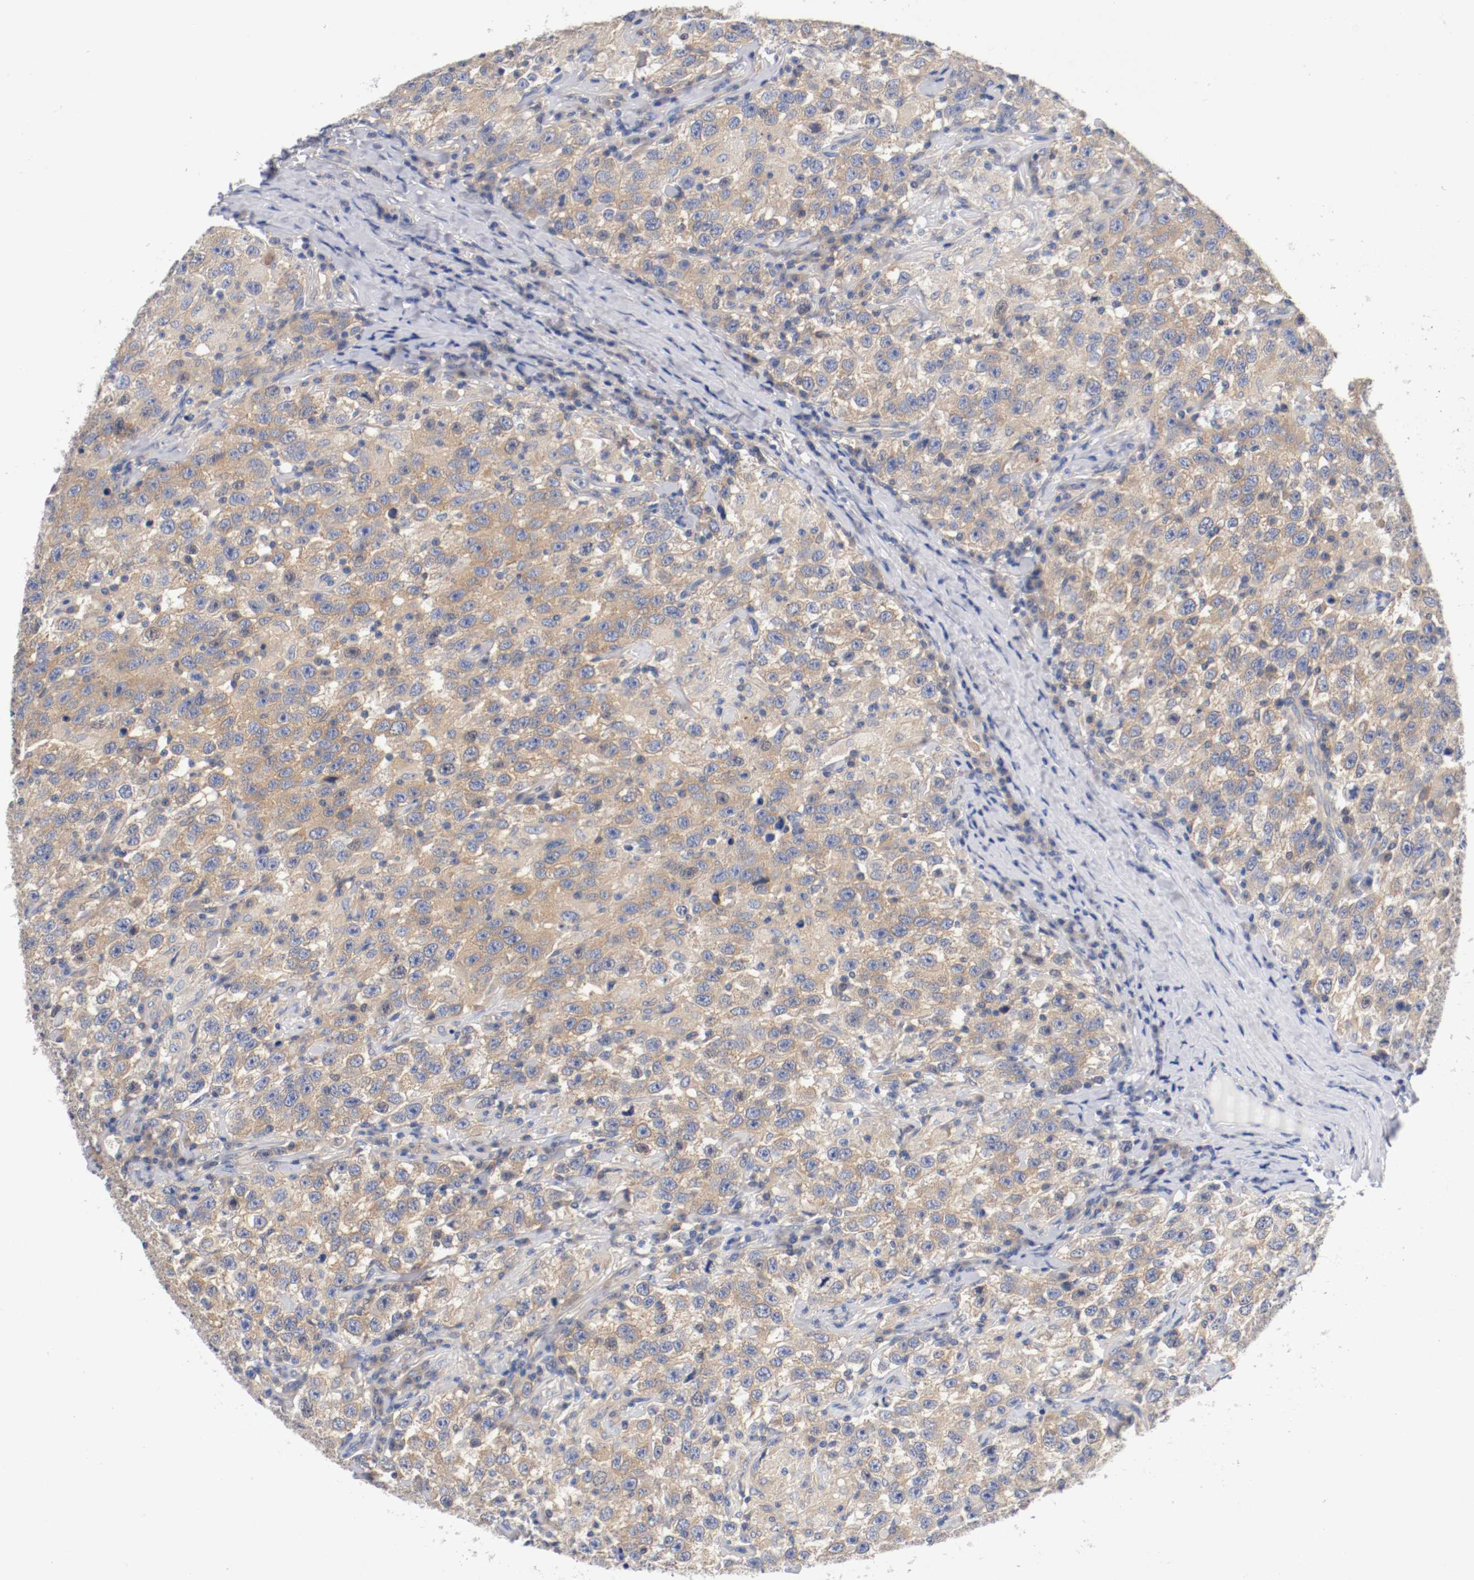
{"staining": {"intensity": "moderate", "quantity": ">75%", "location": "cytoplasmic/membranous"}, "tissue": "testis cancer", "cell_type": "Tumor cells", "image_type": "cancer", "snomed": [{"axis": "morphology", "description": "Seminoma, NOS"}, {"axis": "topography", "description": "Testis"}], "caption": "A histopathology image showing moderate cytoplasmic/membranous staining in about >75% of tumor cells in testis seminoma, as visualized by brown immunohistochemical staining.", "gene": "HGS", "patient": {"sex": "male", "age": 41}}